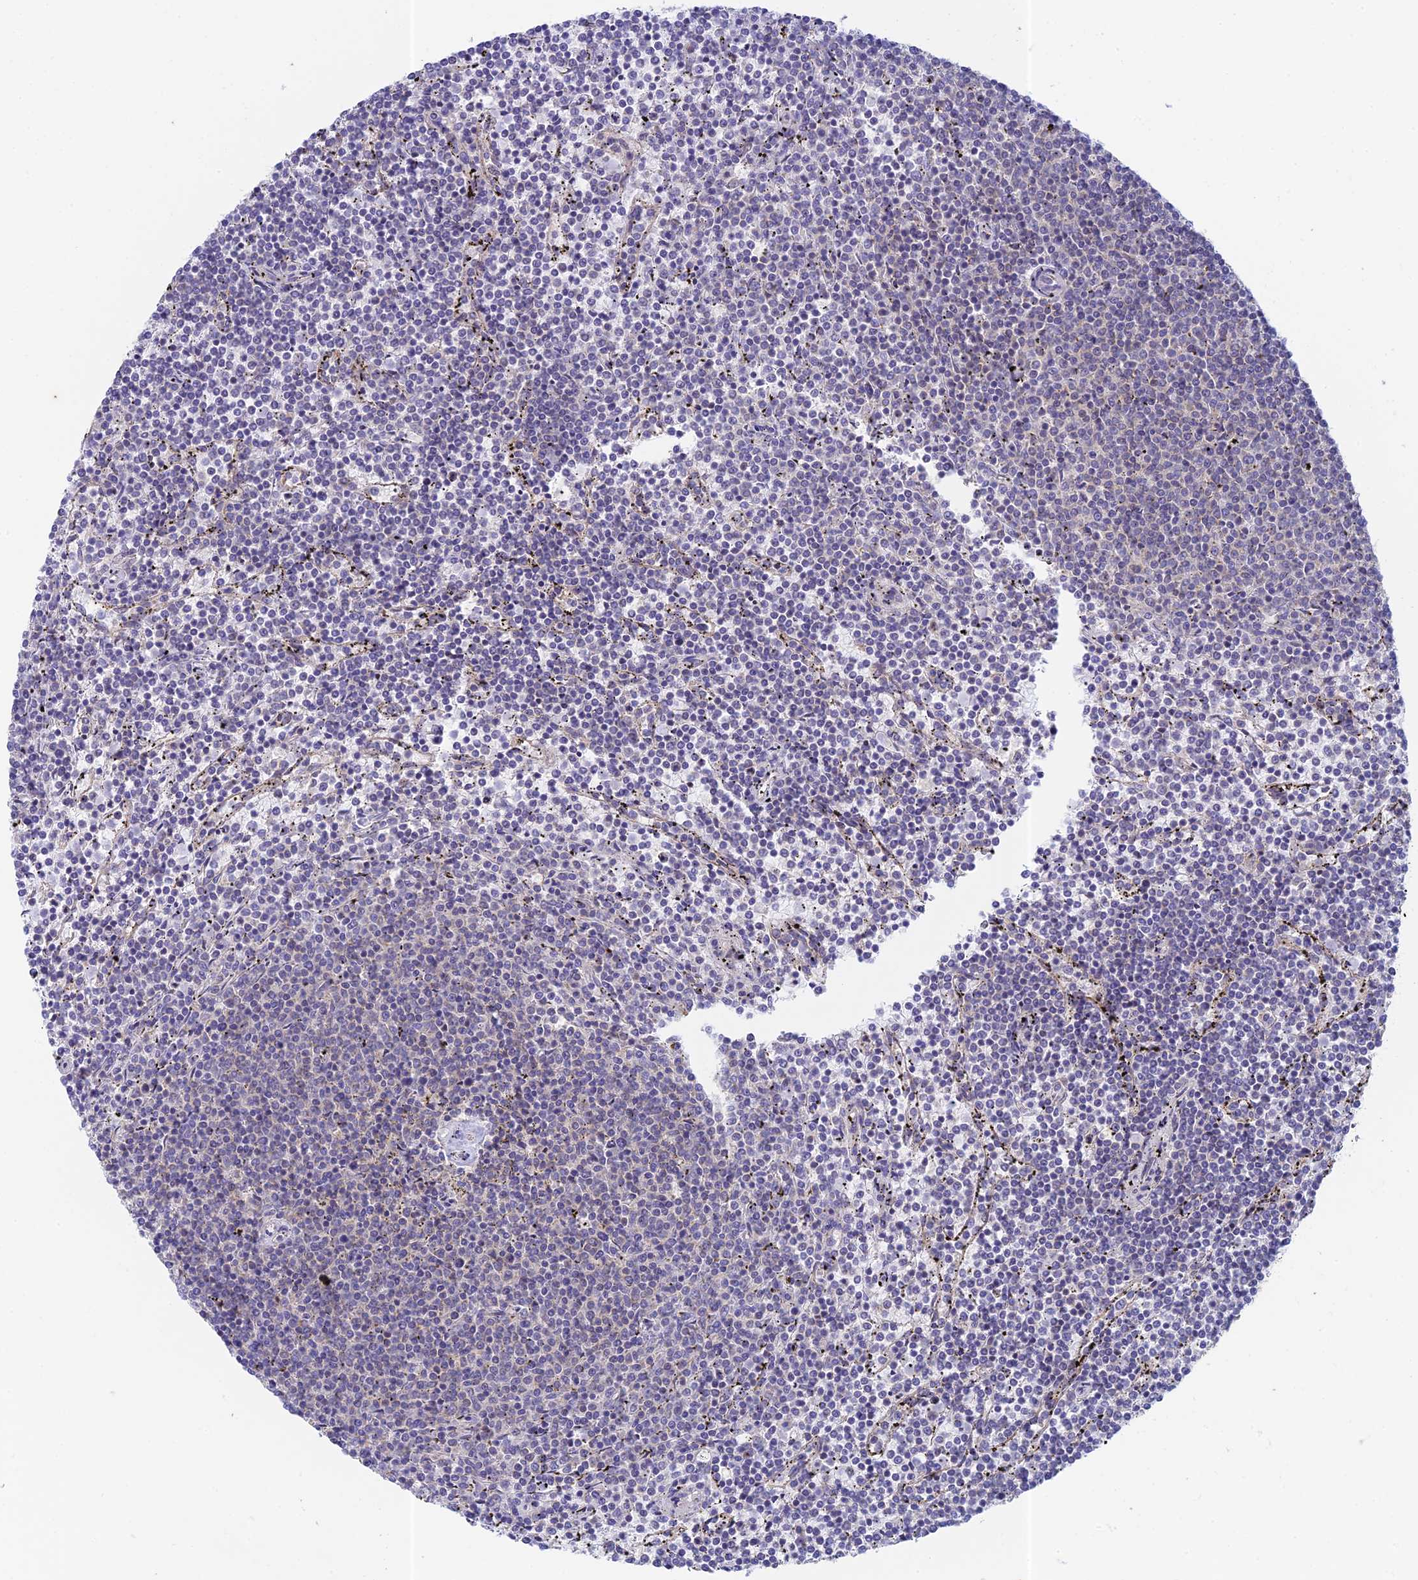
{"staining": {"intensity": "negative", "quantity": "none", "location": "none"}, "tissue": "lymphoma", "cell_type": "Tumor cells", "image_type": "cancer", "snomed": [{"axis": "morphology", "description": "Malignant lymphoma, non-Hodgkin's type, Low grade"}, {"axis": "topography", "description": "Spleen"}], "caption": "This is an immunohistochemistry histopathology image of lymphoma. There is no positivity in tumor cells.", "gene": "MRPL17", "patient": {"sex": "female", "age": 50}}